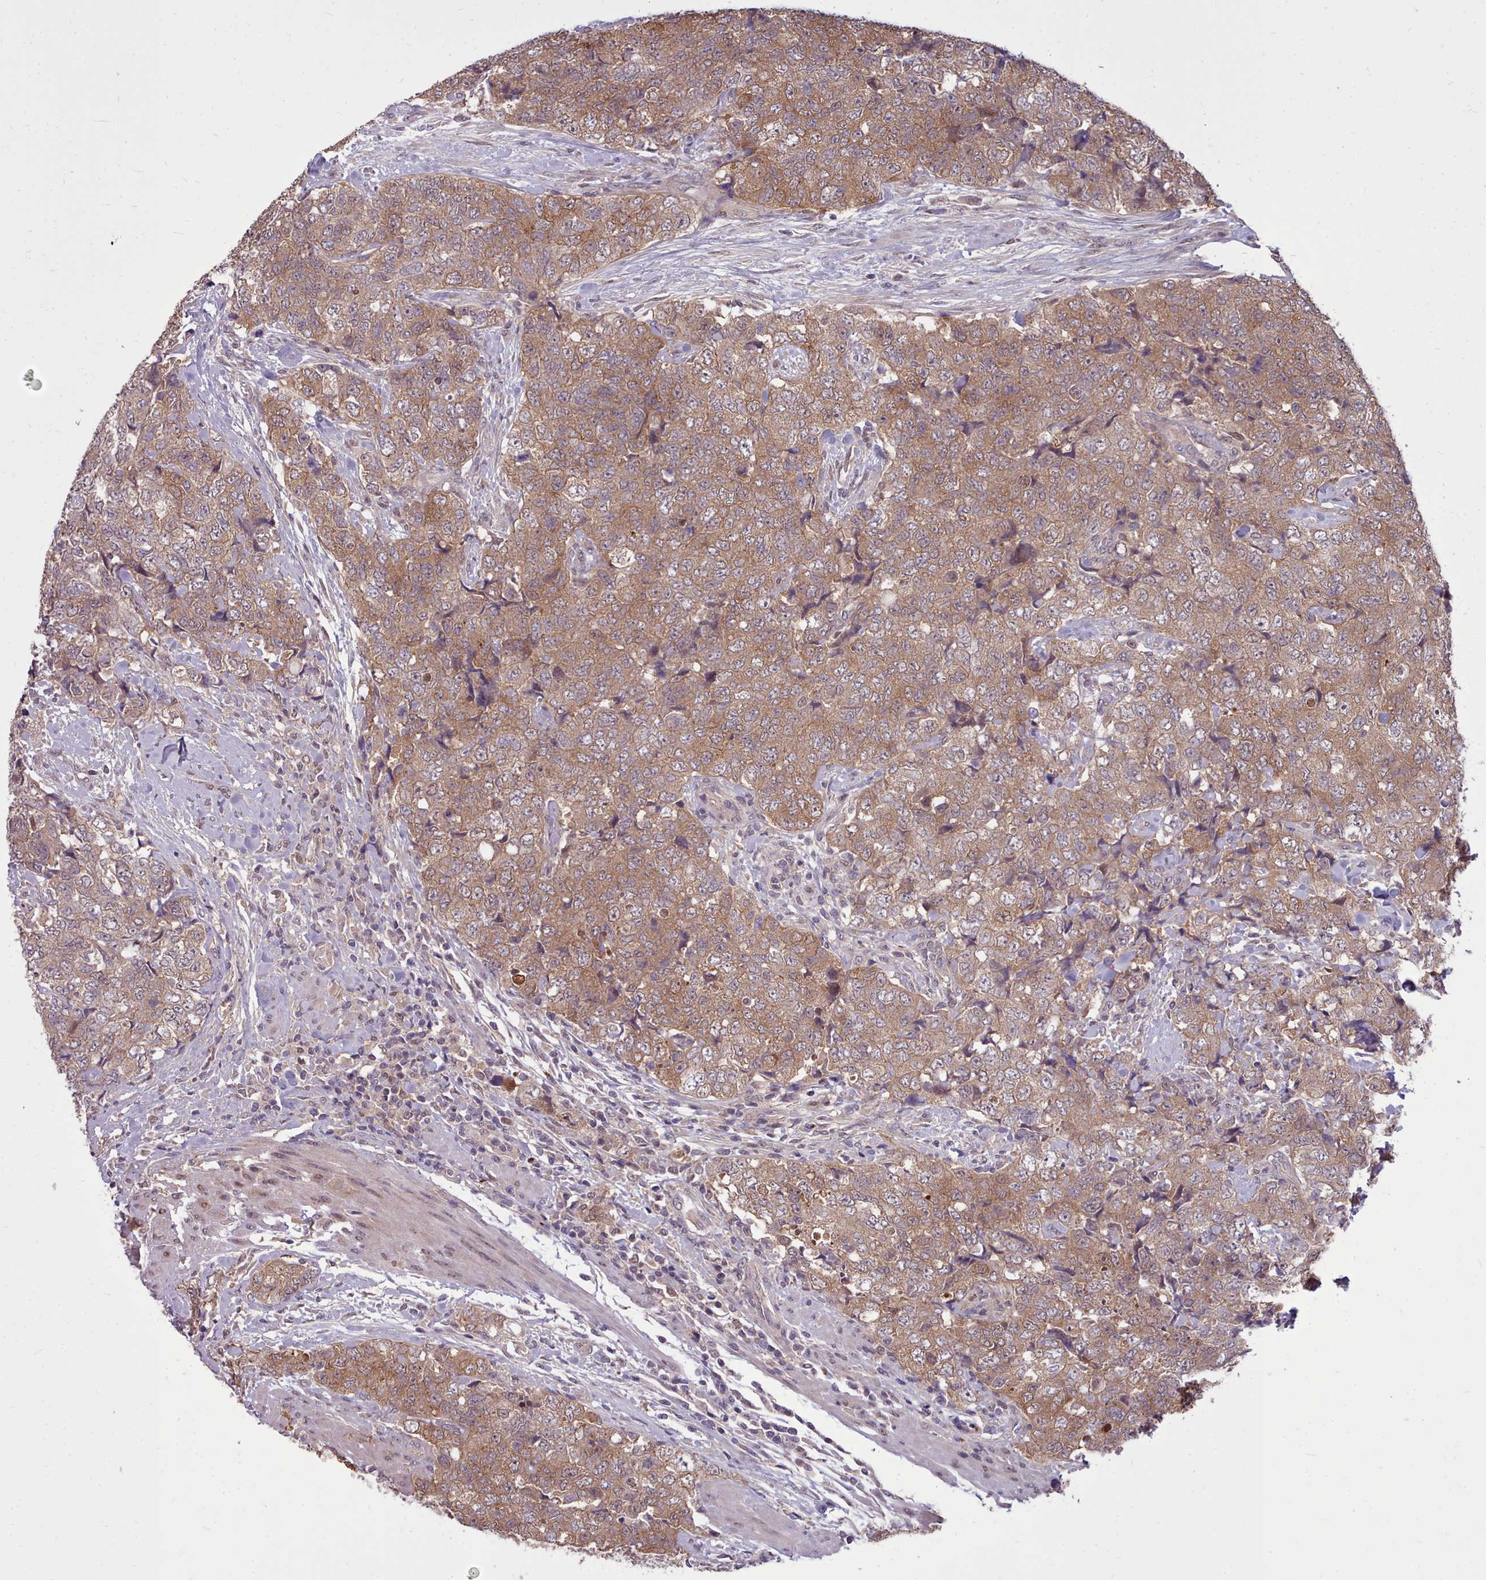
{"staining": {"intensity": "moderate", "quantity": ">75%", "location": "cytoplasmic/membranous"}, "tissue": "urothelial cancer", "cell_type": "Tumor cells", "image_type": "cancer", "snomed": [{"axis": "morphology", "description": "Urothelial carcinoma, High grade"}, {"axis": "topography", "description": "Urinary bladder"}], "caption": "DAB (3,3'-diaminobenzidine) immunohistochemical staining of high-grade urothelial carcinoma displays moderate cytoplasmic/membranous protein expression in about >75% of tumor cells. The protein is shown in brown color, while the nuclei are stained blue.", "gene": "AHCY", "patient": {"sex": "female", "age": 78}}